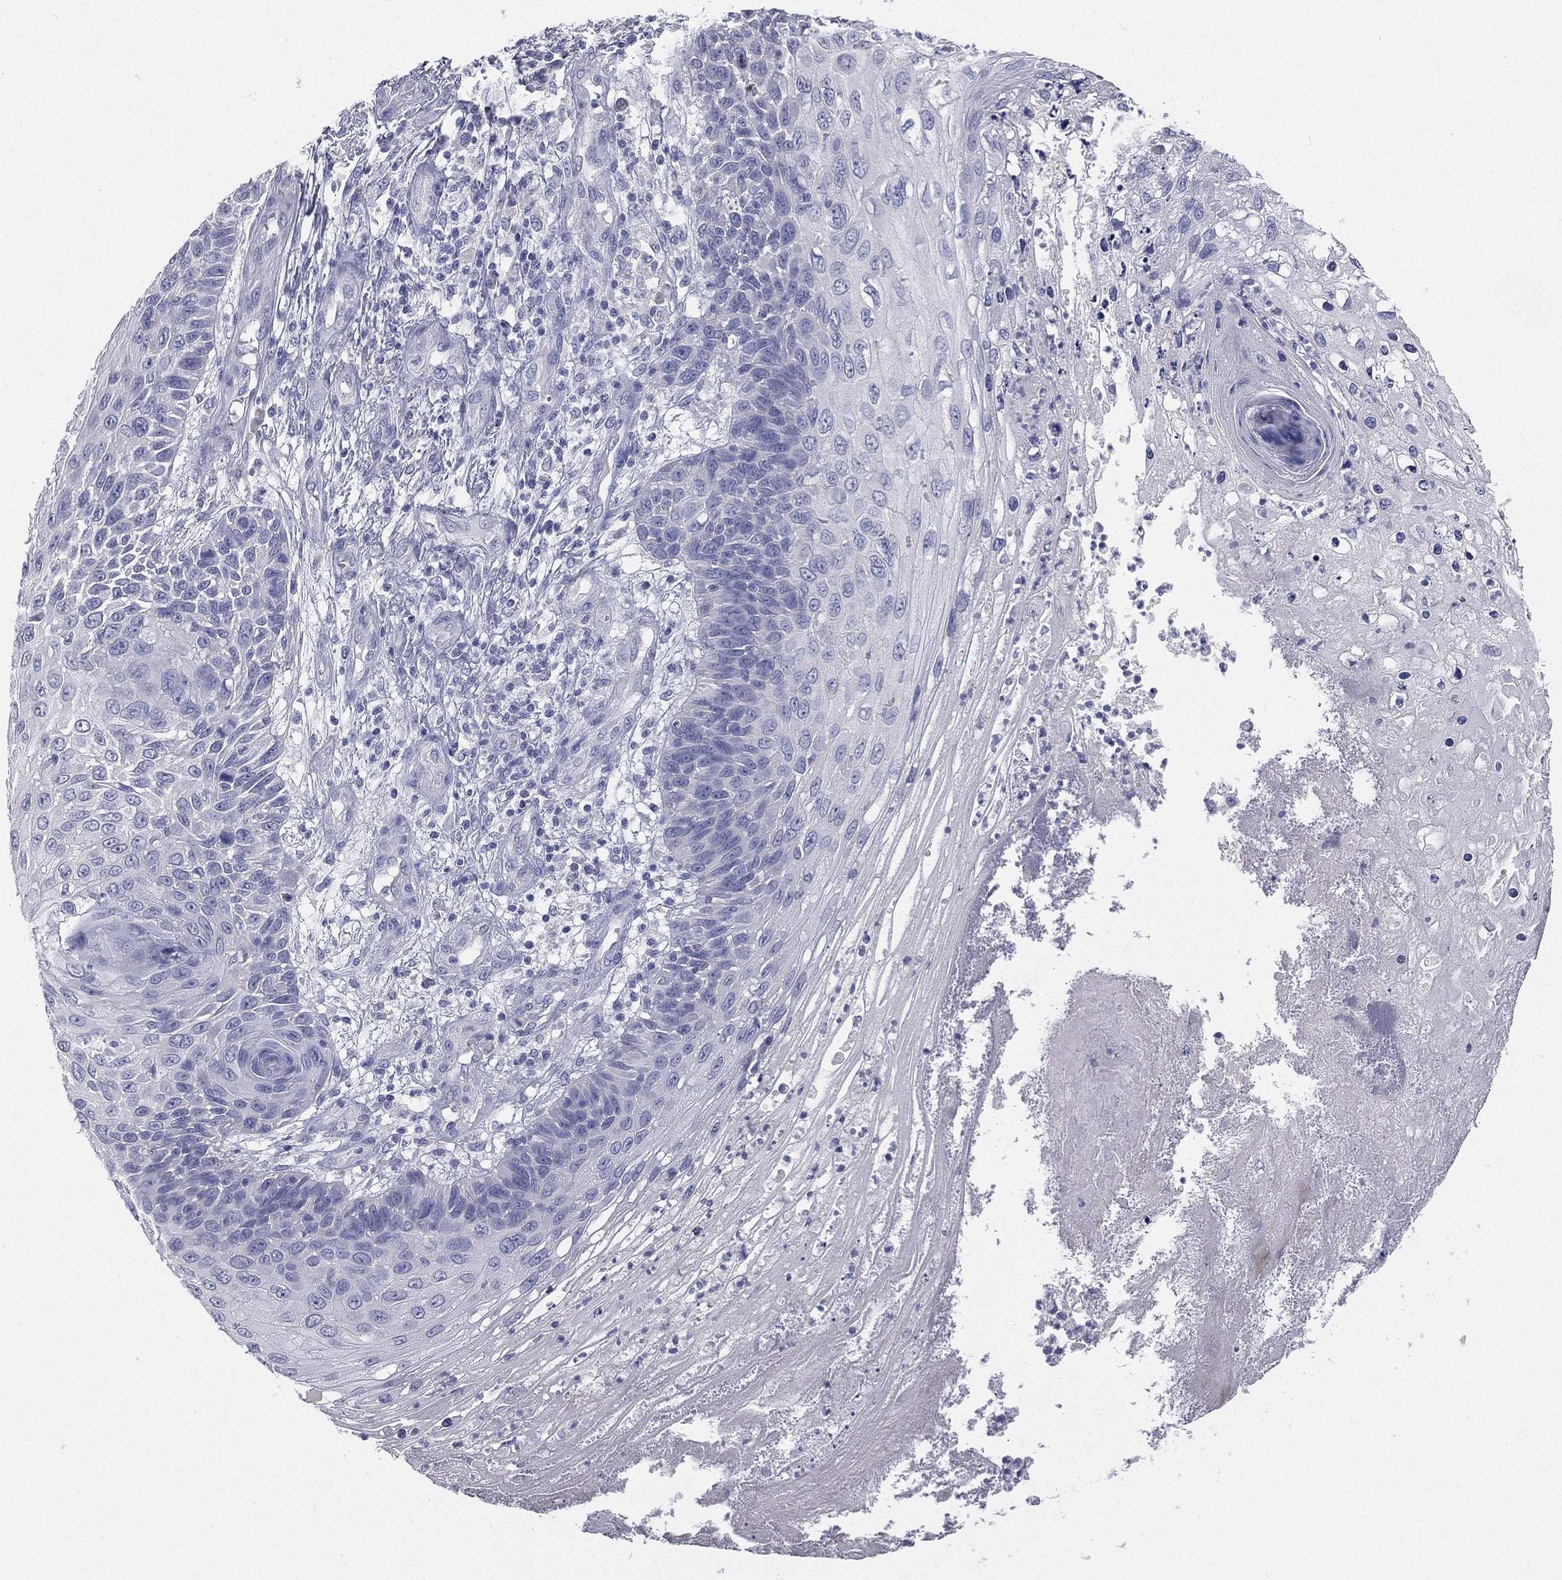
{"staining": {"intensity": "negative", "quantity": "none", "location": "none"}, "tissue": "skin cancer", "cell_type": "Tumor cells", "image_type": "cancer", "snomed": [{"axis": "morphology", "description": "Squamous cell carcinoma, NOS"}, {"axis": "topography", "description": "Skin"}], "caption": "High power microscopy image of an immunohistochemistry image of skin cancer (squamous cell carcinoma), revealing no significant expression in tumor cells.", "gene": "STK31", "patient": {"sex": "male", "age": 92}}